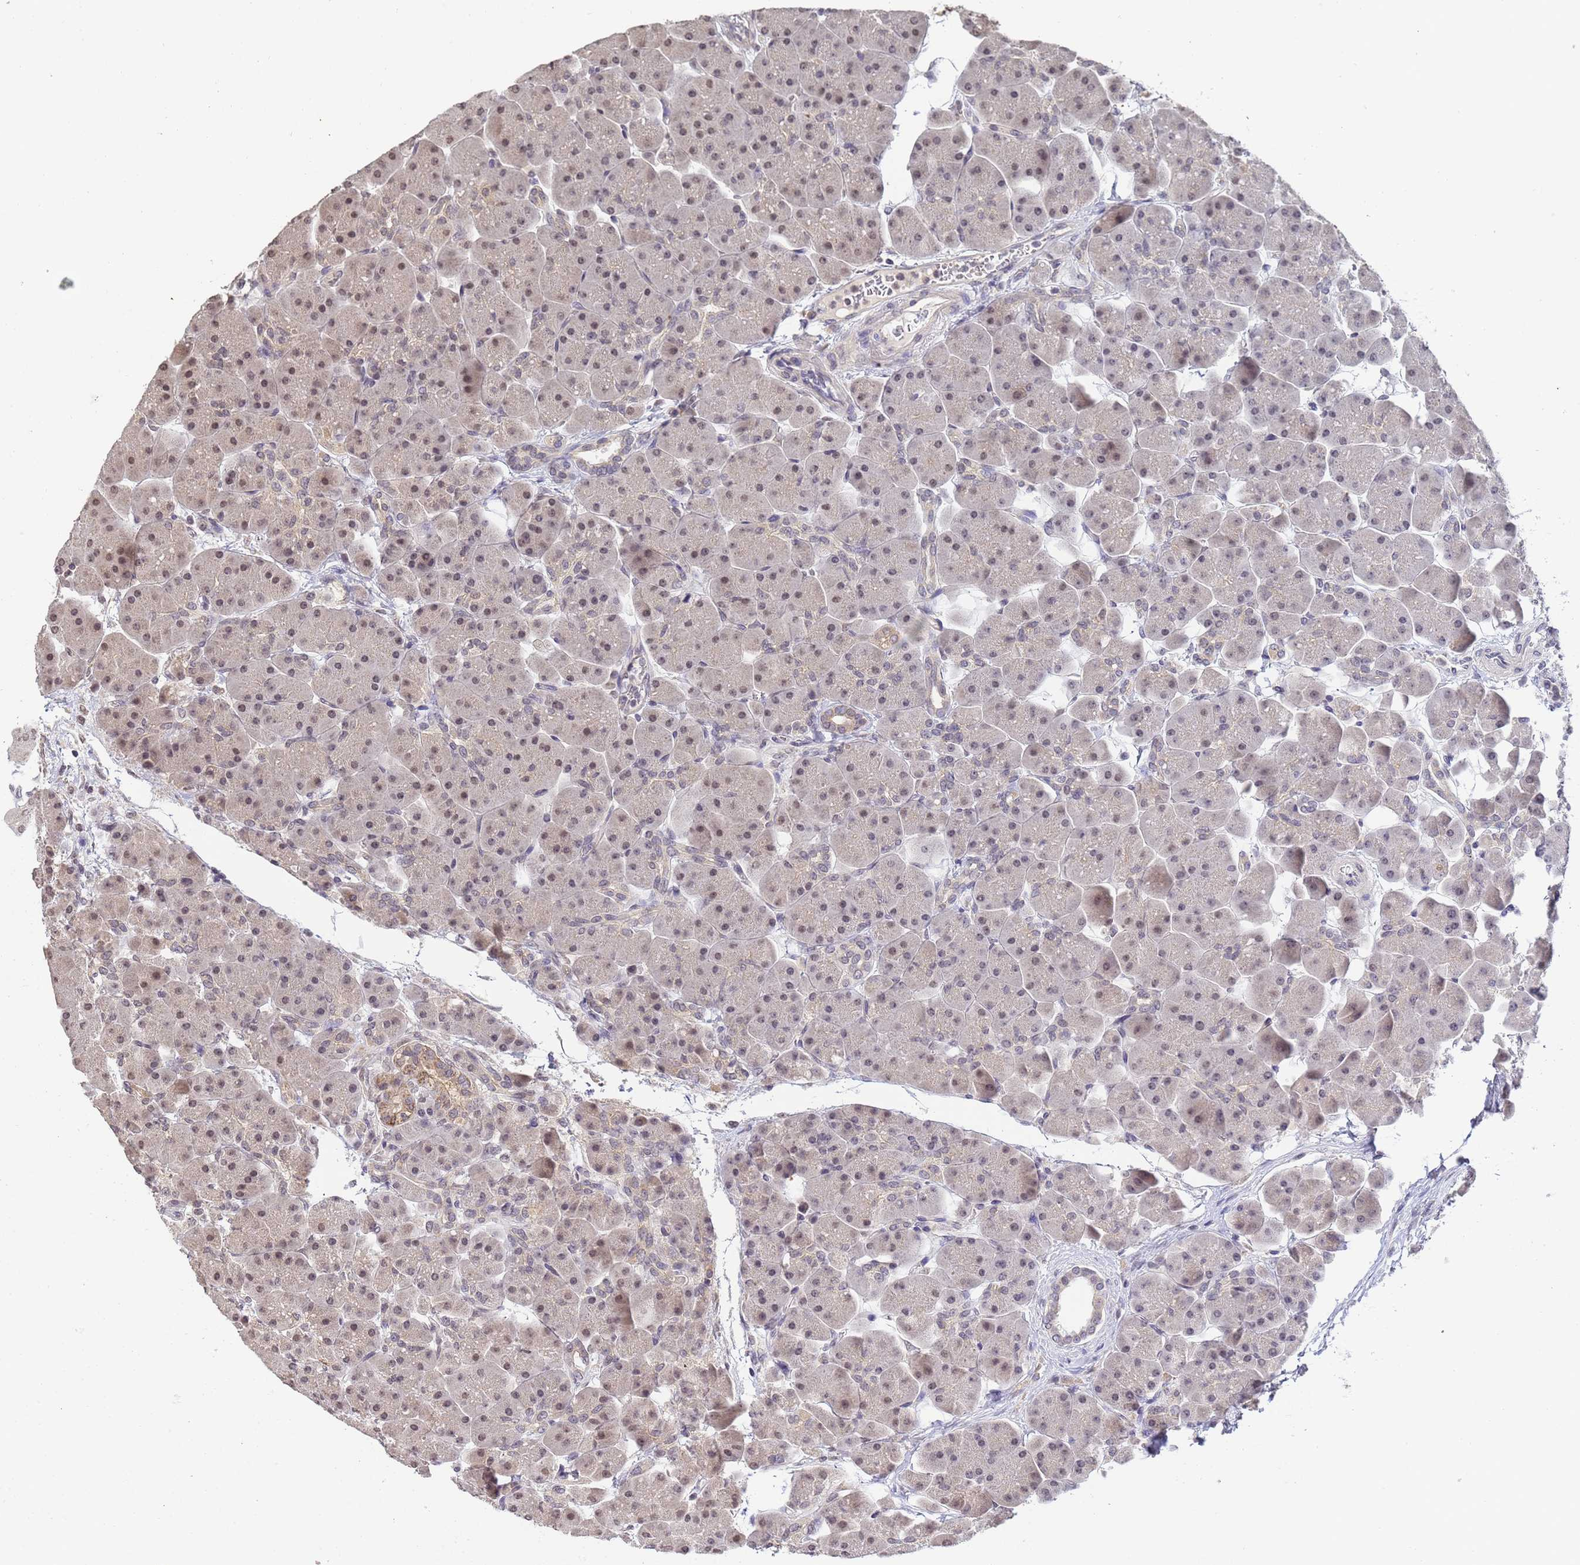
{"staining": {"intensity": "weak", "quantity": "<25%", "location": "nuclear"}, "tissue": "pancreas", "cell_type": "Exocrine glandular cells", "image_type": "normal", "snomed": [{"axis": "morphology", "description": "Normal tissue, NOS"}, {"axis": "topography", "description": "Pancreas"}], "caption": "A high-resolution photomicrograph shows immunohistochemistry (IHC) staining of normal pancreas, which displays no significant staining in exocrine glandular cells. (DAB (3,3'-diaminobenzidine) immunohistochemistry, high magnification).", "gene": "MYL7", "patient": {"sex": "male", "age": 66}}